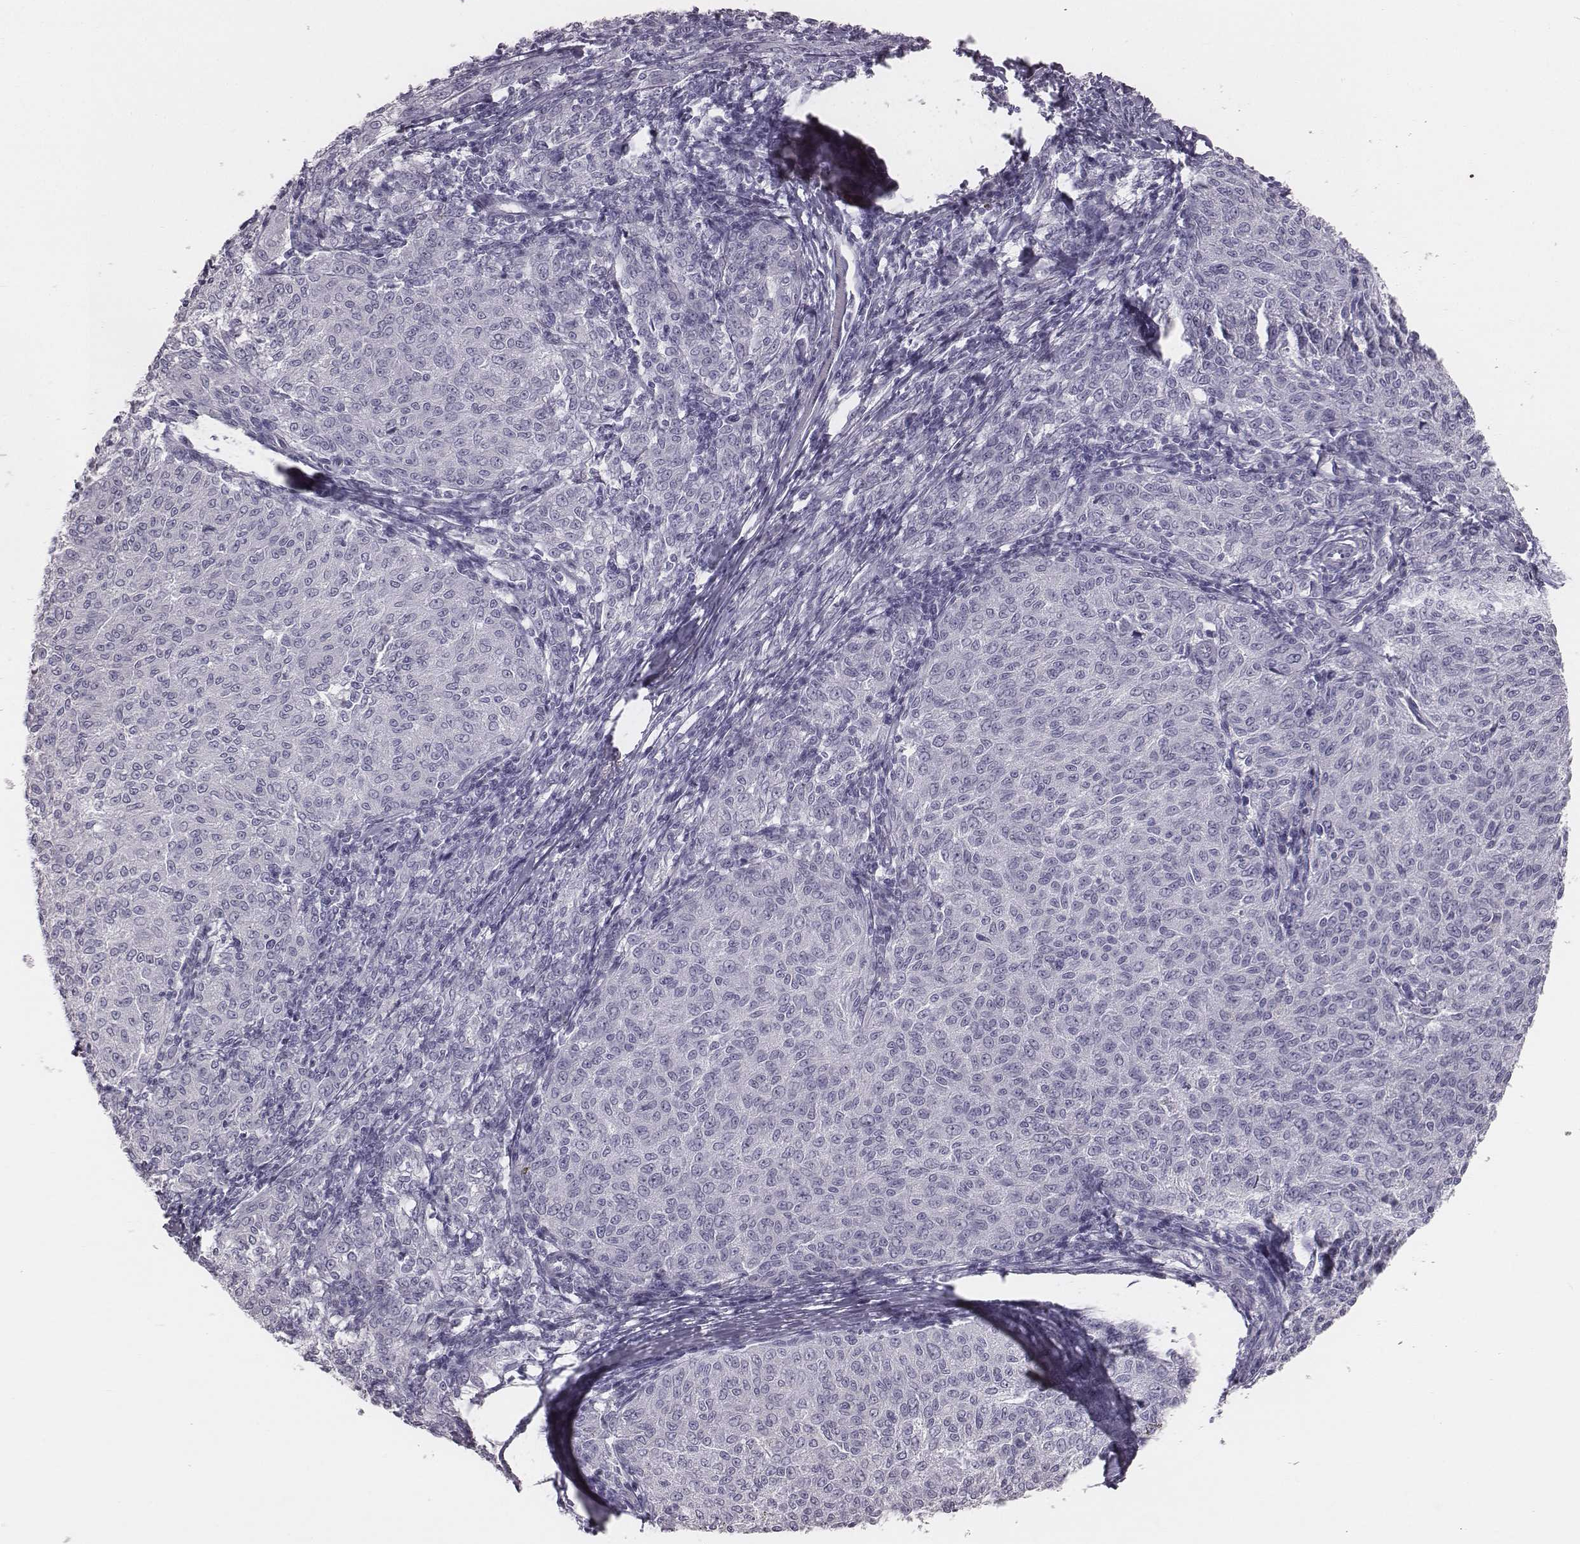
{"staining": {"intensity": "negative", "quantity": "none", "location": "none"}, "tissue": "melanoma", "cell_type": "Tumor cells", "image_type": "cancer", "snomed": [{"axis": "morphology", "description": "Malignant melanoma, NOS"}, {"axis": "topography", "description": "Skin"}], "caption": "IHC of malignant melanoma shows no positivity in tumor cells. The staining is performed using DAB brown chromogen with nuclei counter-stained in using hematoxylin.", "gene": "C6orf58", "patient": {"sex": "female", "age": 72}}